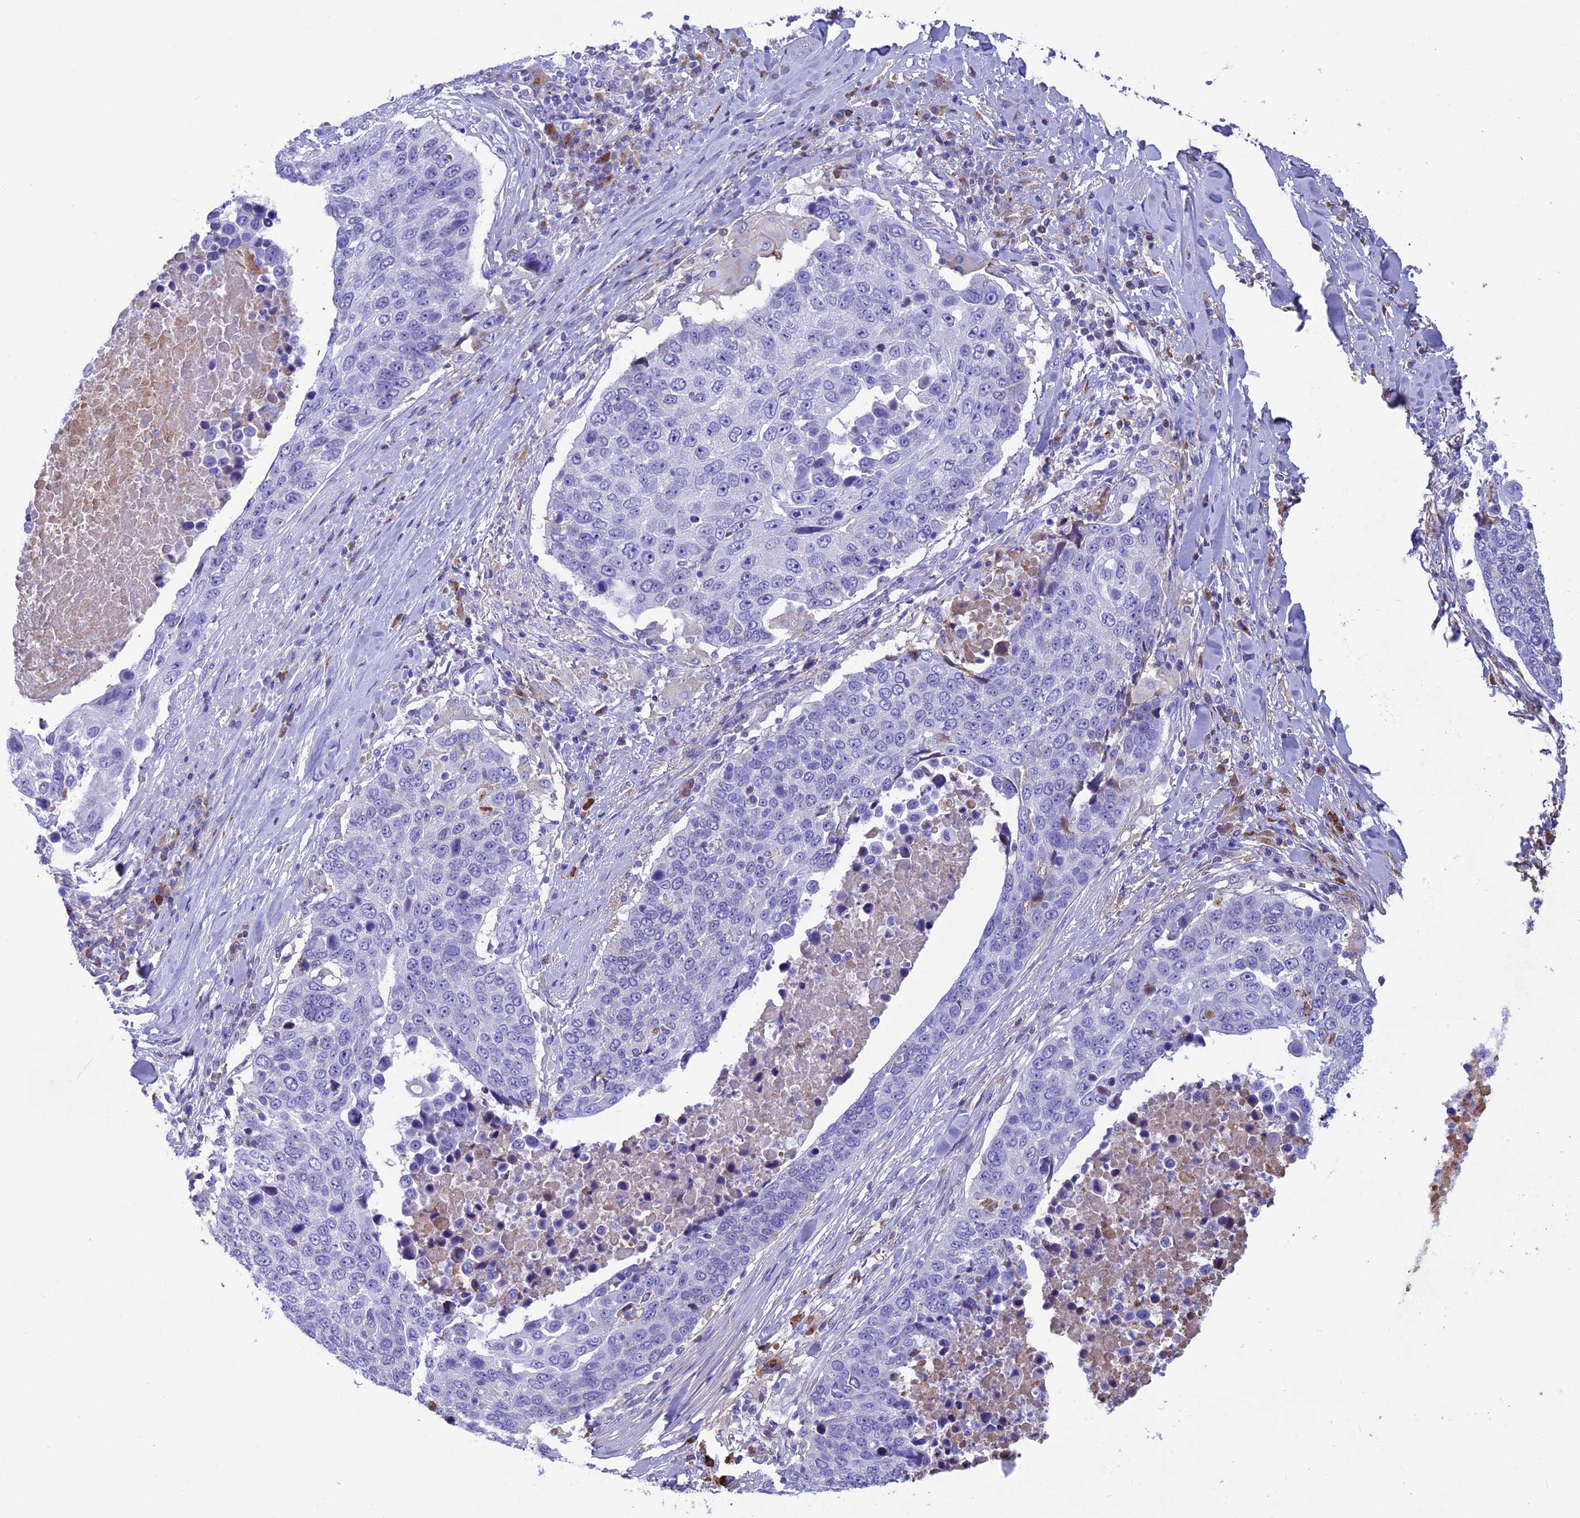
{"staining": {"intensity": "negative", "quantity": "none", "location": "none"}, "tissue": "lung cancer", "cell_type": "Tumor cells", "image_type": "cancer", "snomed": [{"axis": "morphology", "description": "Squamous cell carcinoma, NOS"}, {"axis": "topography", "description": "Lung"}], "caption": "A micrograph of squamous cell carcinoma (lung) stained for a protein shows no brown staining in tumor cells.", "gene": "IGSF6", "patient": {"sex": "male", "age": 66}}